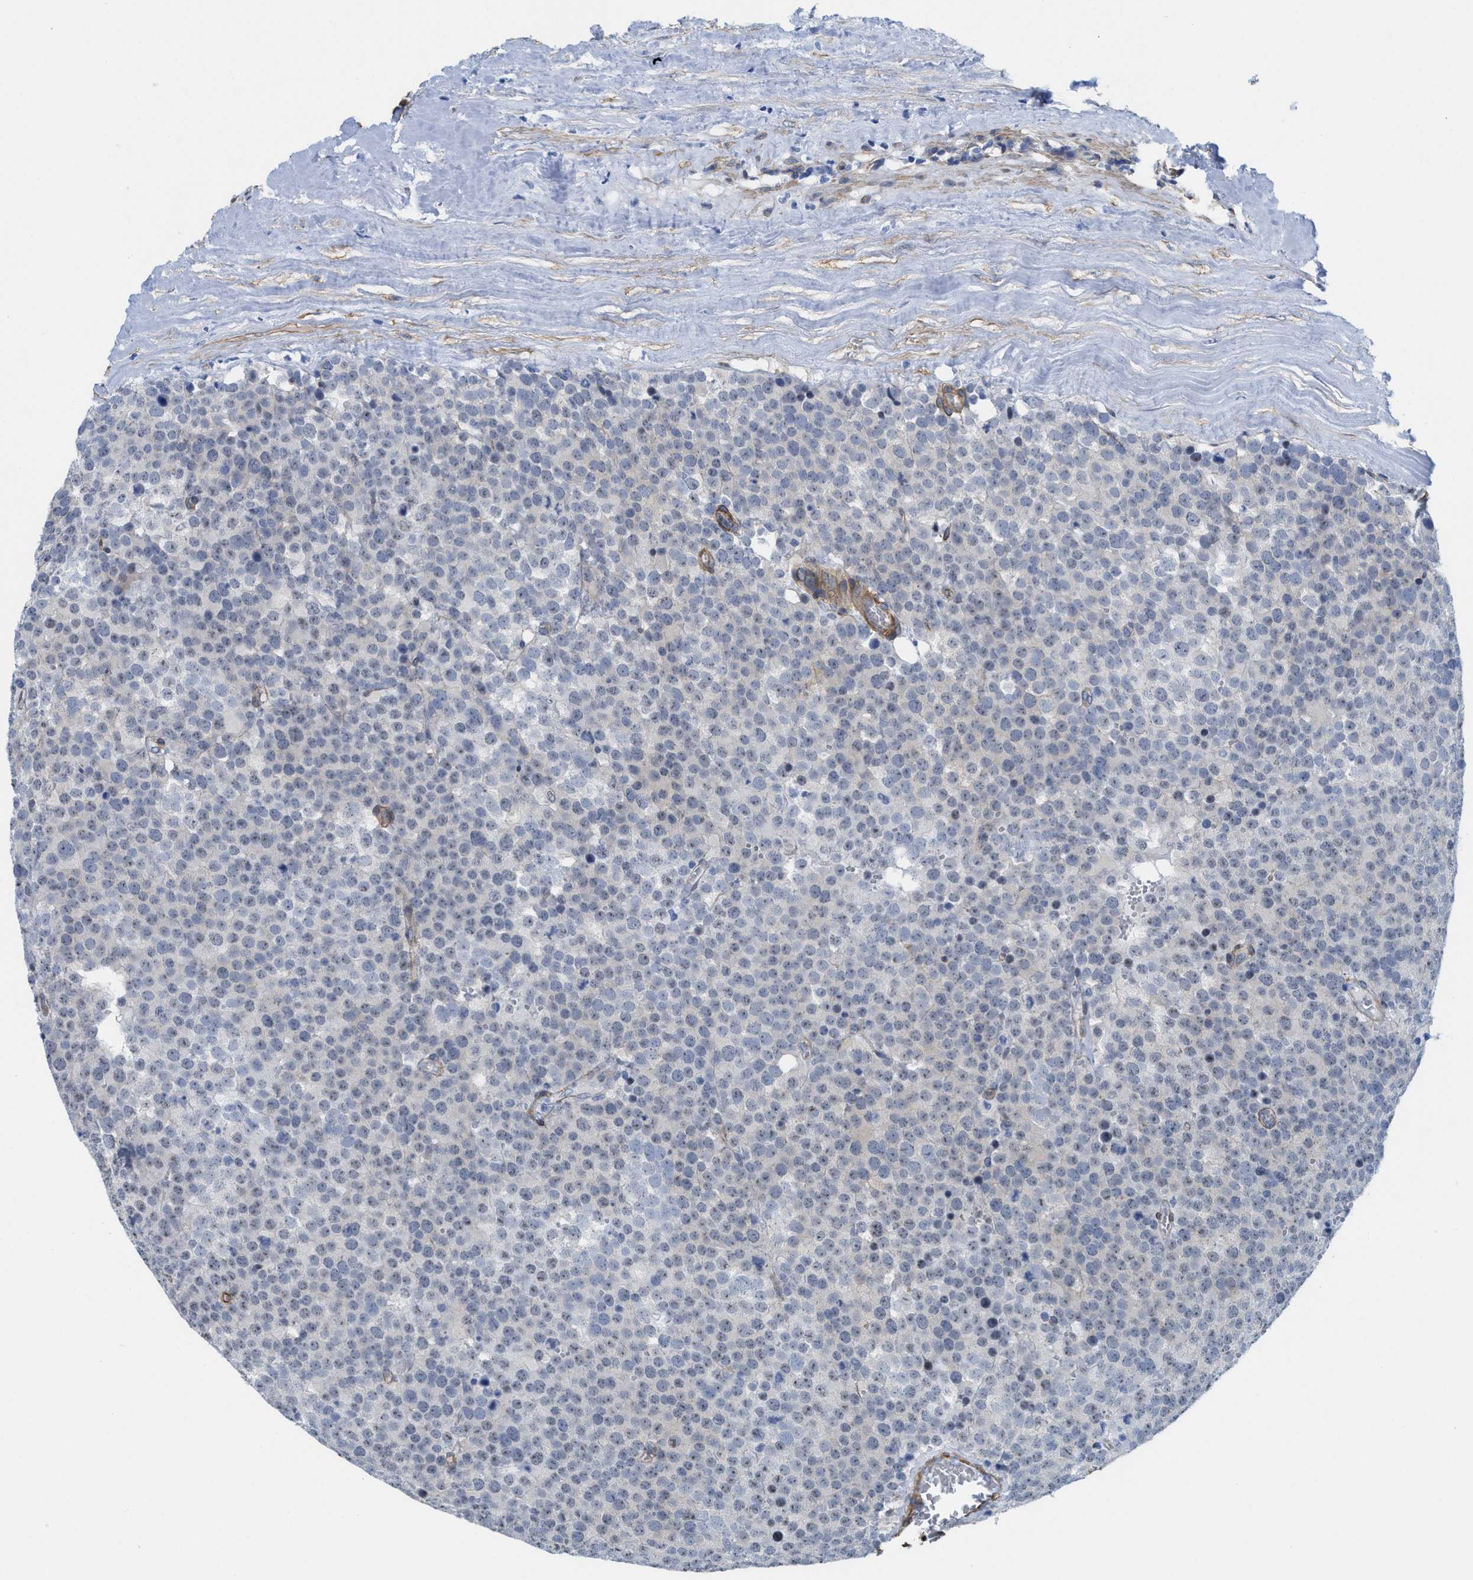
{"staining": {"intensity": "weak", "quantity": "25%-75%", "location": "nuclear"}, "tissue": "testis cancer", "cell_type": "Tumor cells", "image_type": "cancer", "snomed": [{"axis": "morphology", "description": "Normal tissue, NOS"}, {"axis": "morphology", "description": "Seminoma, NOS"}, {"axis": "topography", "description": "Testis"}], "caption": "Testis cancer (seminoma) was stained to show a protein in brown. There is low levels of weak nuclear staining in about 25%-75% of tumor cells.", "gene": "TUB", "patient": {"sex": "male", "age": 71}}